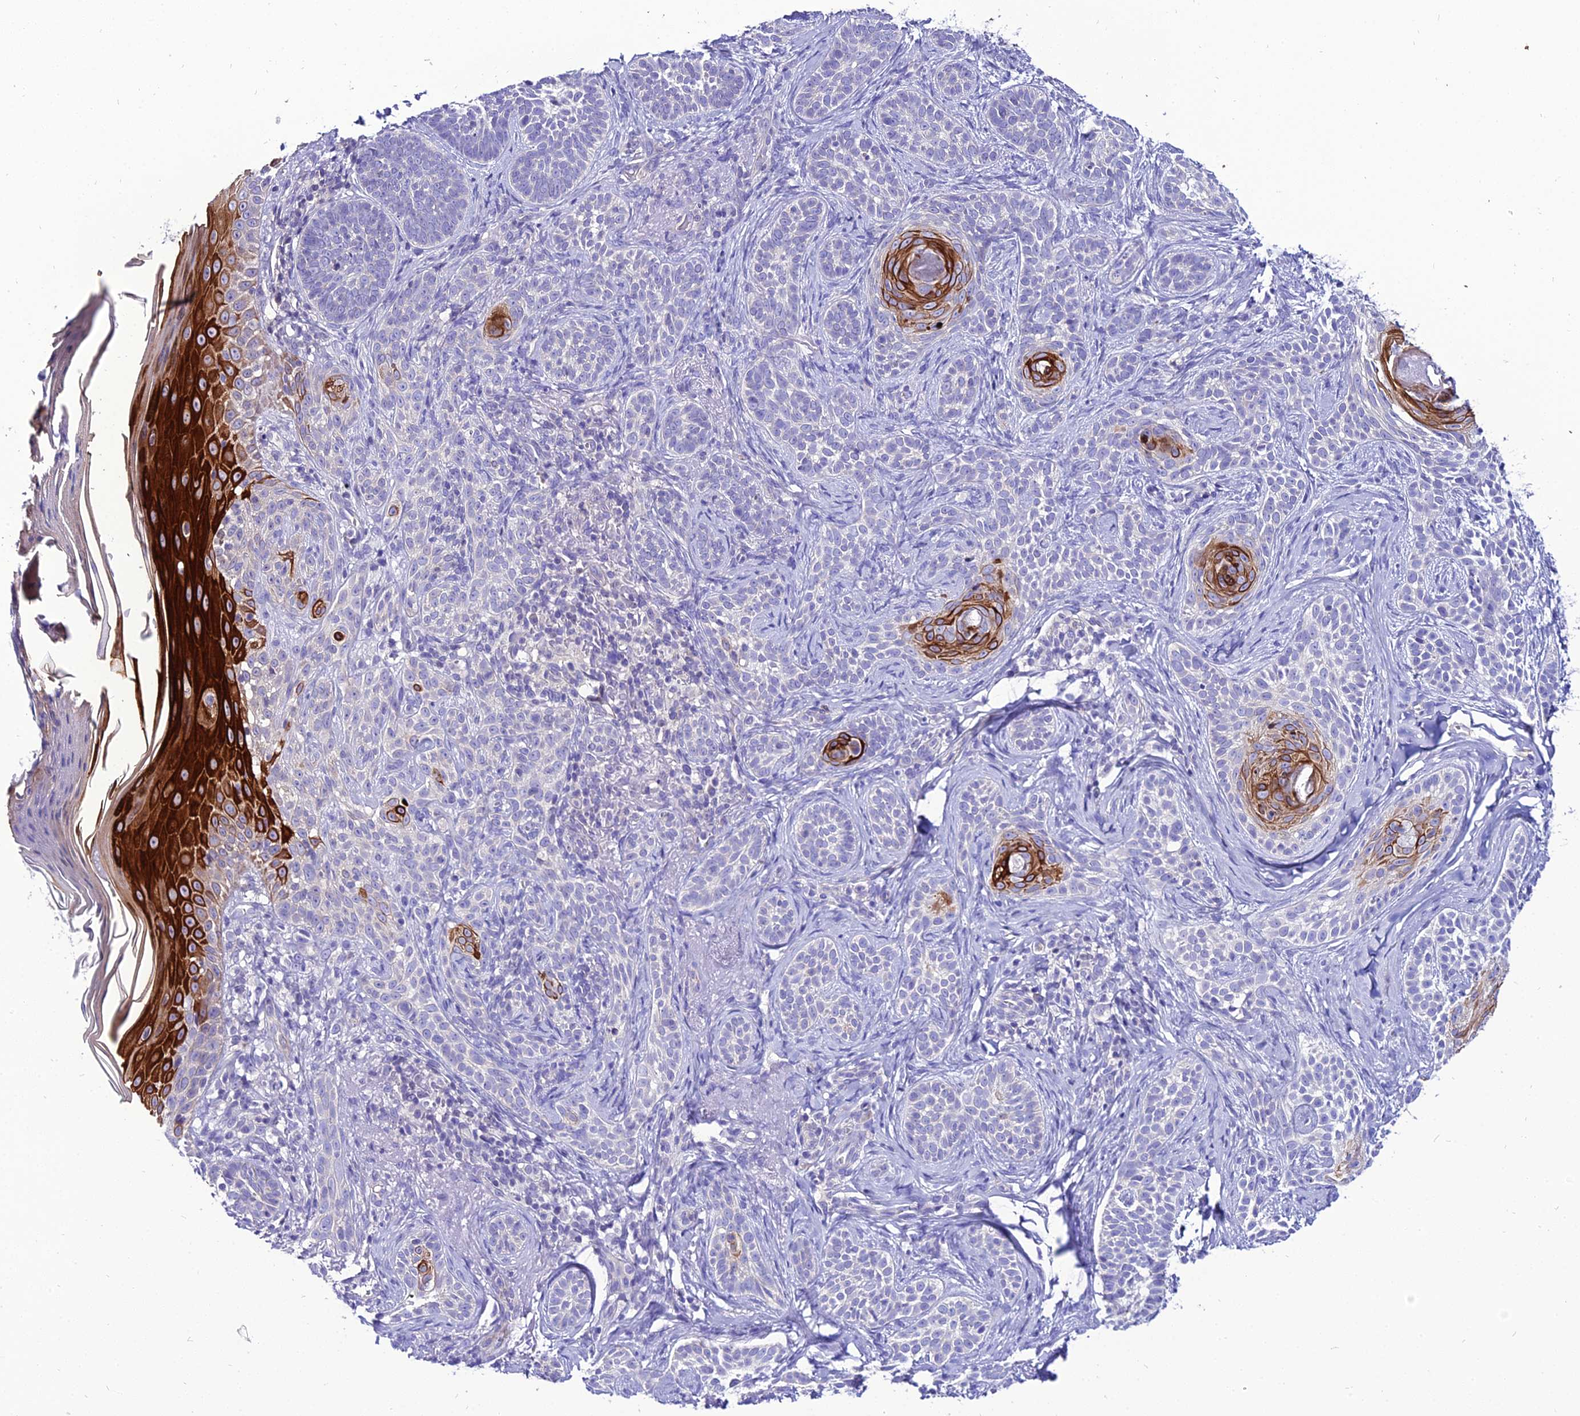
{"staining": {"intensity": "strong", "quantity": "<25%", "location": "cytoplasmic/membranous"}, "tissue": "skin cancer", "cell_type": "Tumor cells", "image_type": "cancer", "snomed": [{"axis": "morphology", "description": "Basal cell carcinoma"}, {"axis": "topography", "description": "Skin"}], "caption": "High-power microscopy captured an immunohistochemistry (IHC) micrograph of skin cancer, revealing strong cytoplasmic/membranous expression in approximately <25% of tumor cells.", "gene": "SHQ1", "patient": {"sex": "male", "age": 71}}